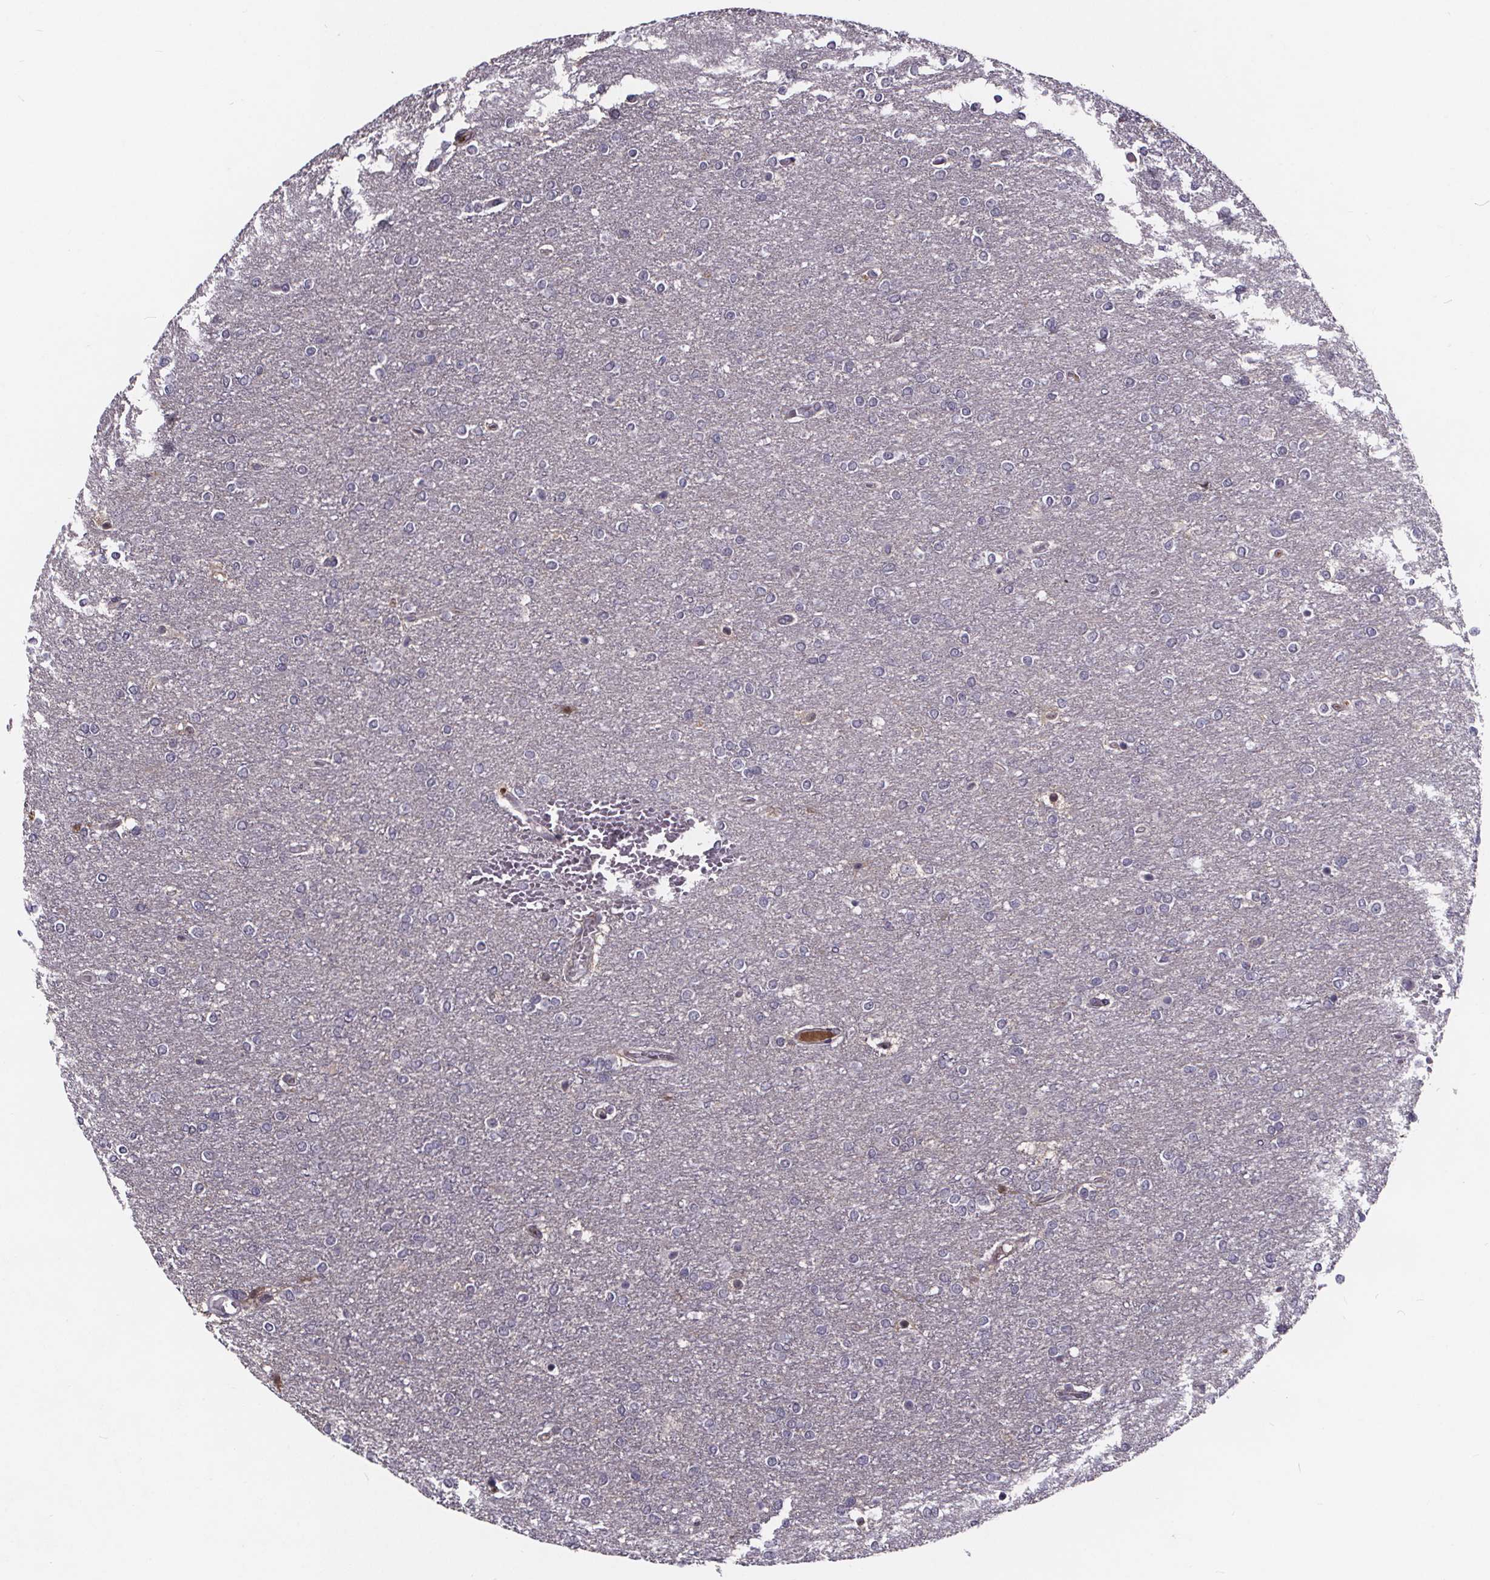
{"staining": {"intensity": "negative", "quantity": "none", "location": "none"}, "tissue": "glioma", "cell_type": "Tumor cells", "image_type": "cancer", "snomed": [{"axis": "morphology", "description": "Glioma, malignant, High grade"}, {"axis": "topography", "description": "Brain"}], "caption": "Immunohistochemistry of human malignant high-grade glioma exhibits no positivity in tumor cells. Brightfield microscopy of IHC stained with DAB (brown) and hematoxylin (blue), captured at high magnification.", "gene": "NPHP4", "patient": {"sex": "female", "age": 61}}